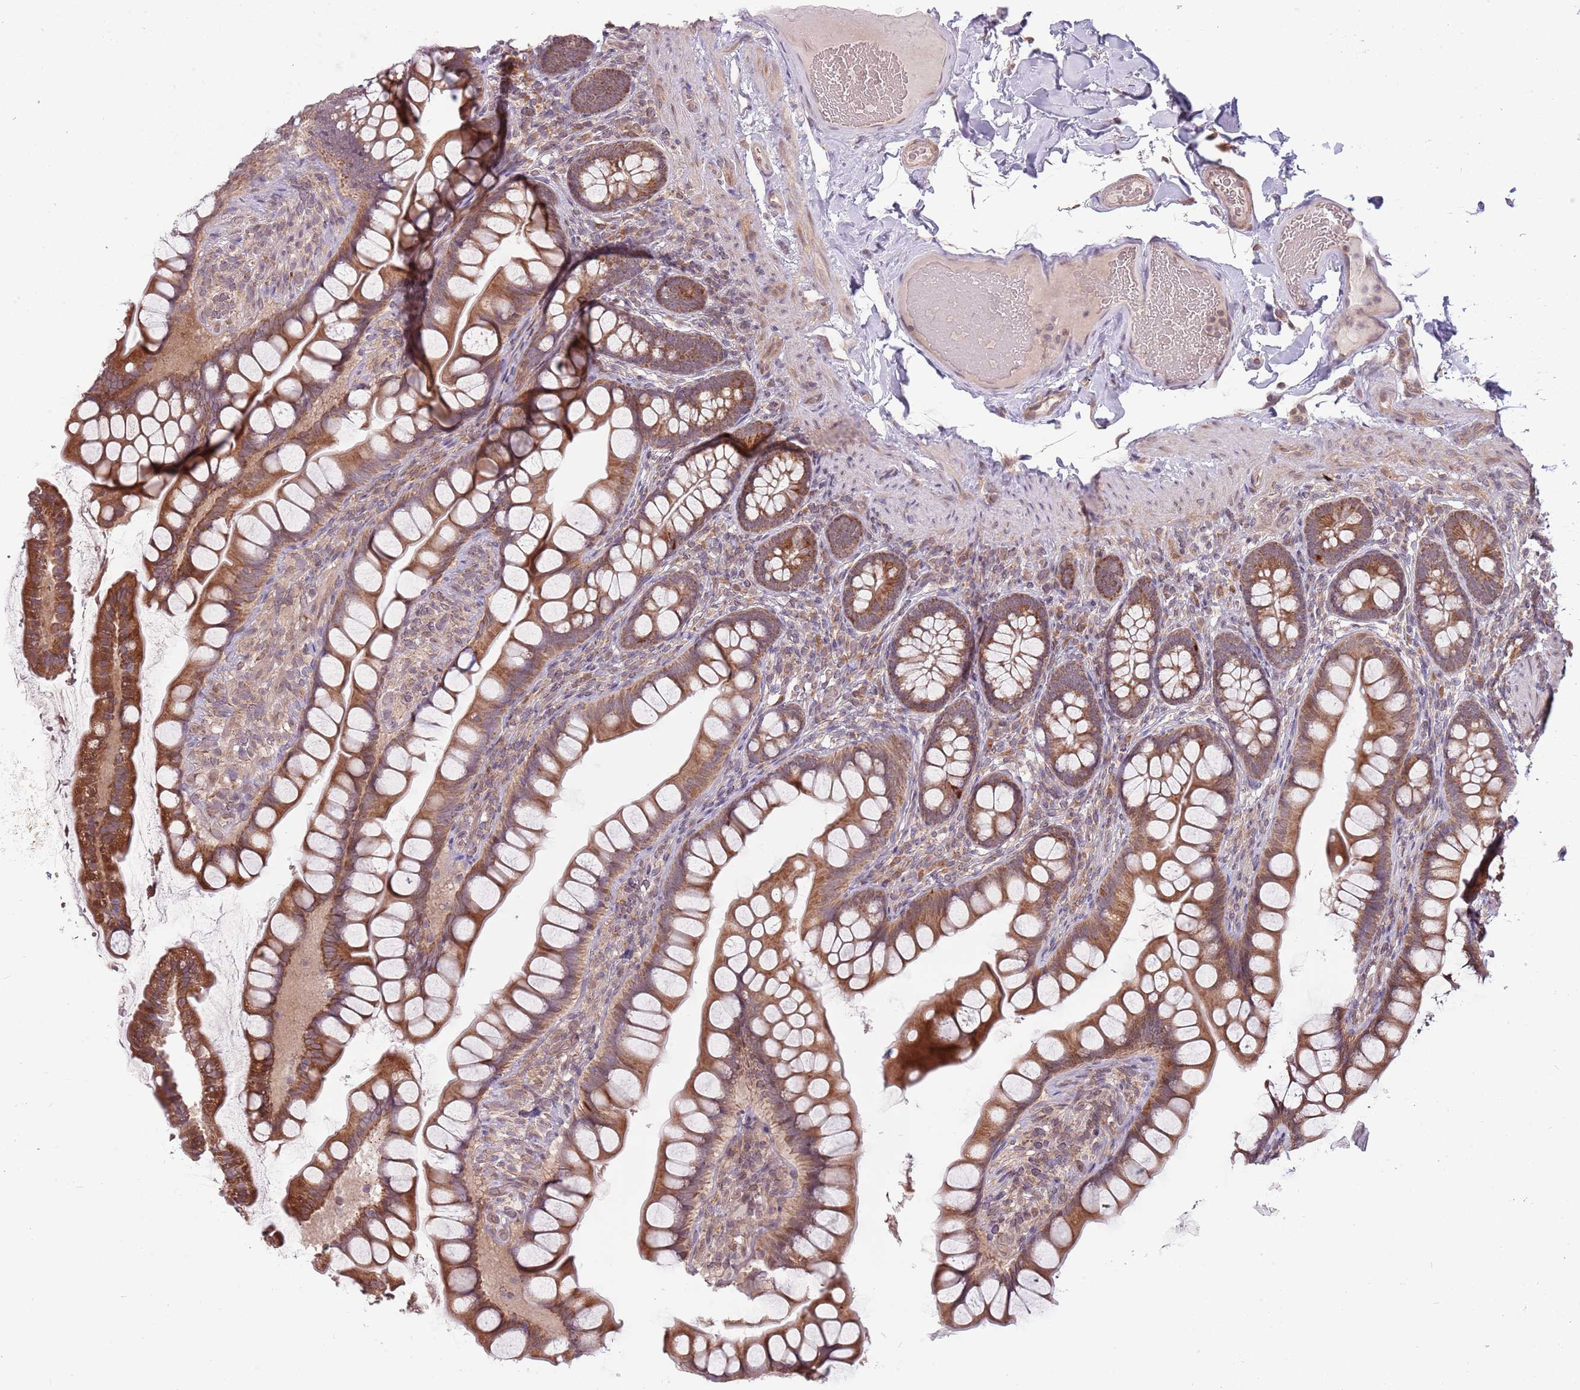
{"staining": {"intensity": "moderate", "quantity": ">75%", "location": "cytoplasmic/membranous"}, "tissue": "small intestine", "cell_type": "Glandular cells", "image_type": "normal", "snomed": [{"axis": "morphology", "description": "Normal tissue, NOS"}, {"axis": "topography", "description": "Small intestine"}], "caption": "Benign small intestine exhibits moderate cytoplasmic/membranous positivity in approximately >75% of glandular cells, visualized by immunohistochemistry. Using DAB (3,3'-diaminobenzidine) (brown) and hematoxylin (blue) stains, captured at high magnification using brightfield microscopy.", "gene": "RNF181", "patient": {"sex": "male", "age": 70}}